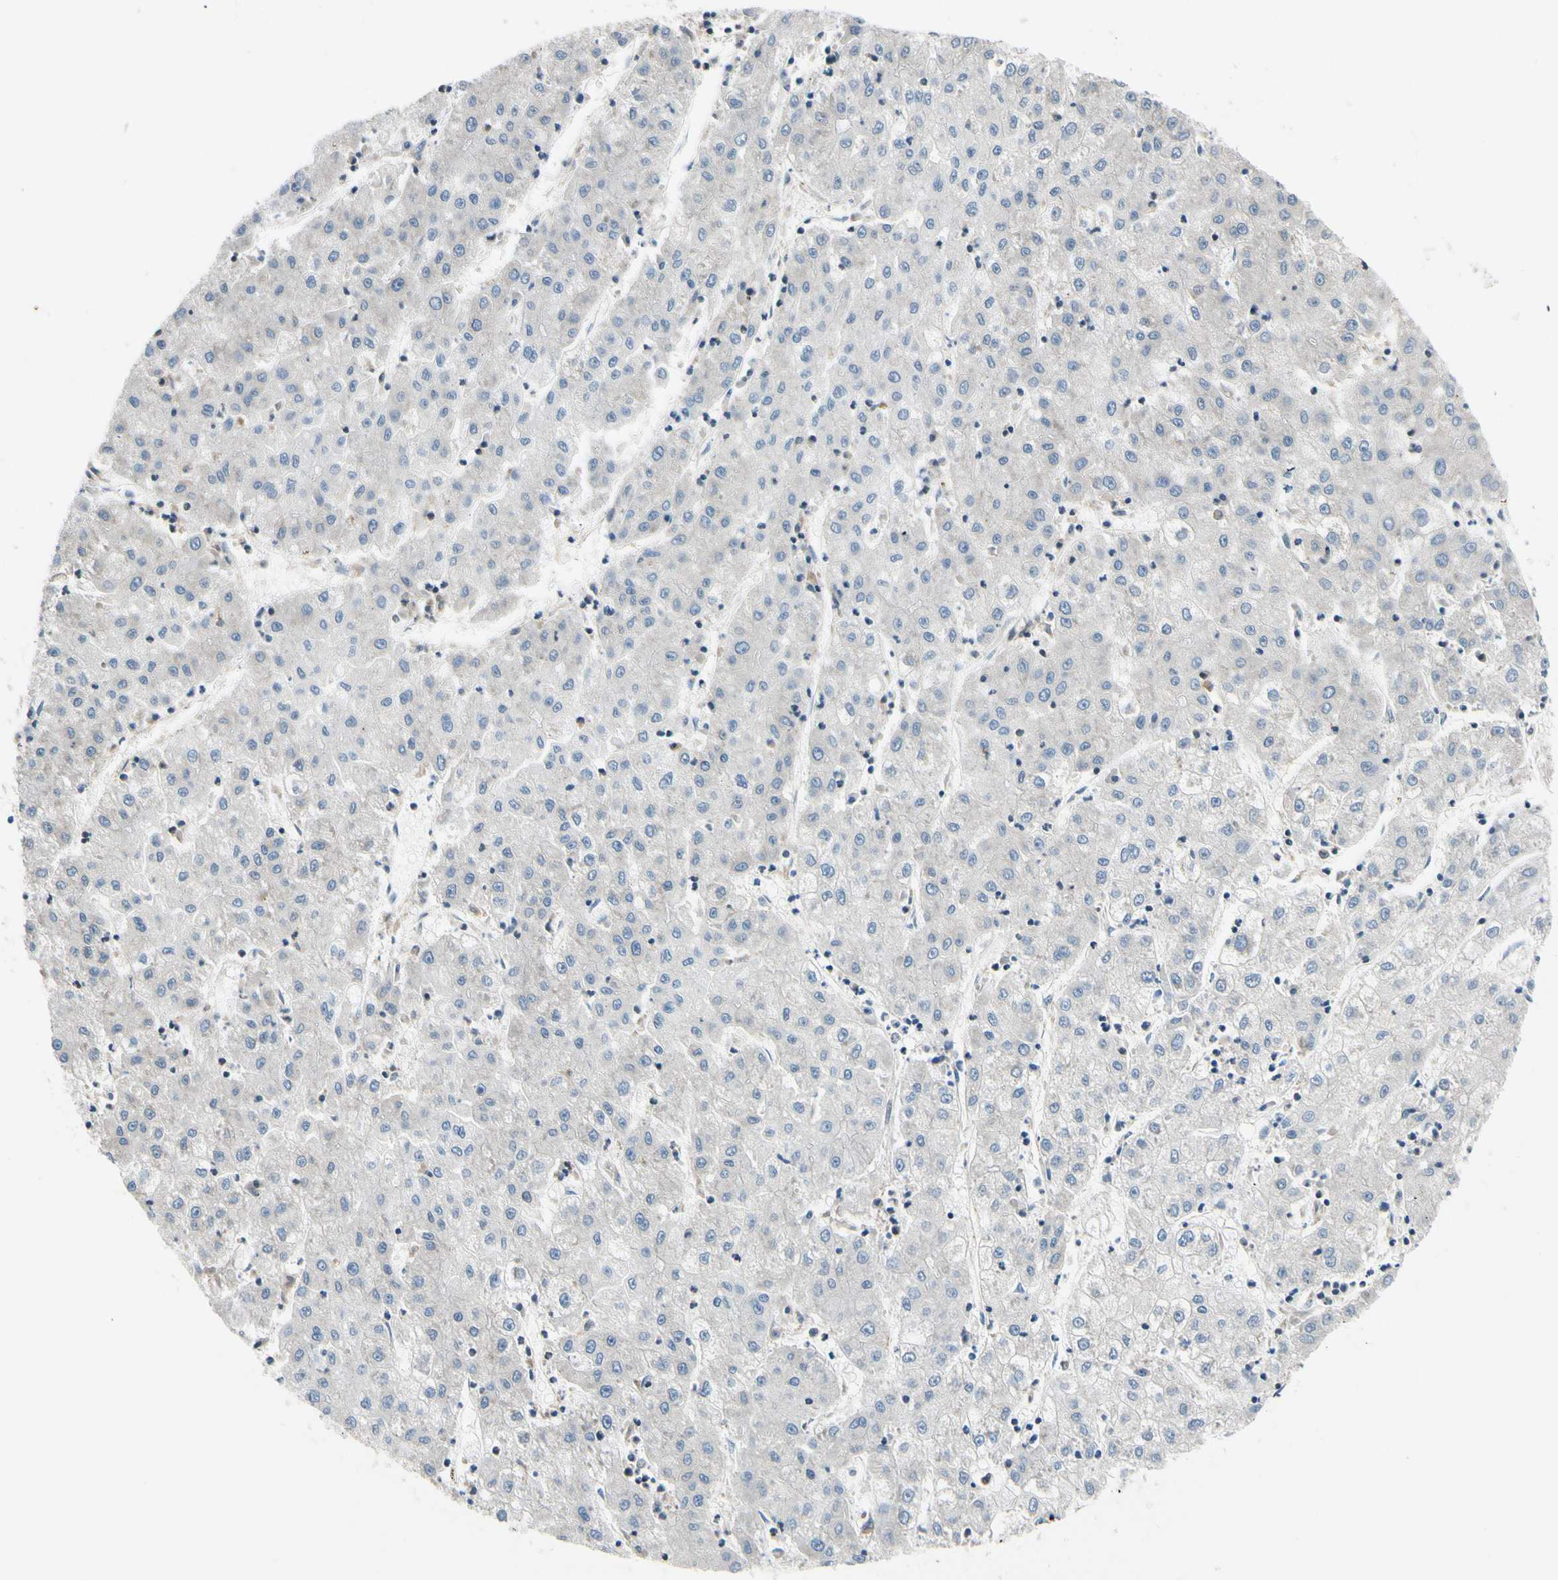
{"staining": {"intensity": "weak", "quantity": "<25%", "location": "cytoplasmic/membranous"}, "tissue": "liver cancer", "cell_type": "Tumor cells", "image_type": "cancer", "snomed": [{"axis": "morphology", "description": "Carcinoma, Hepatocellular, NOS"}, {"axis": "topography", "description": "Liver"}], "caption": "DAB (3,3'-diaminobenzidine) immunohistochemical staining of human liver cancer (hepatocellular carcinoma) displays no significant positivity in tumor cells.", "gene": "DAXX", "patient": {"sex": "male", "age": 72}}